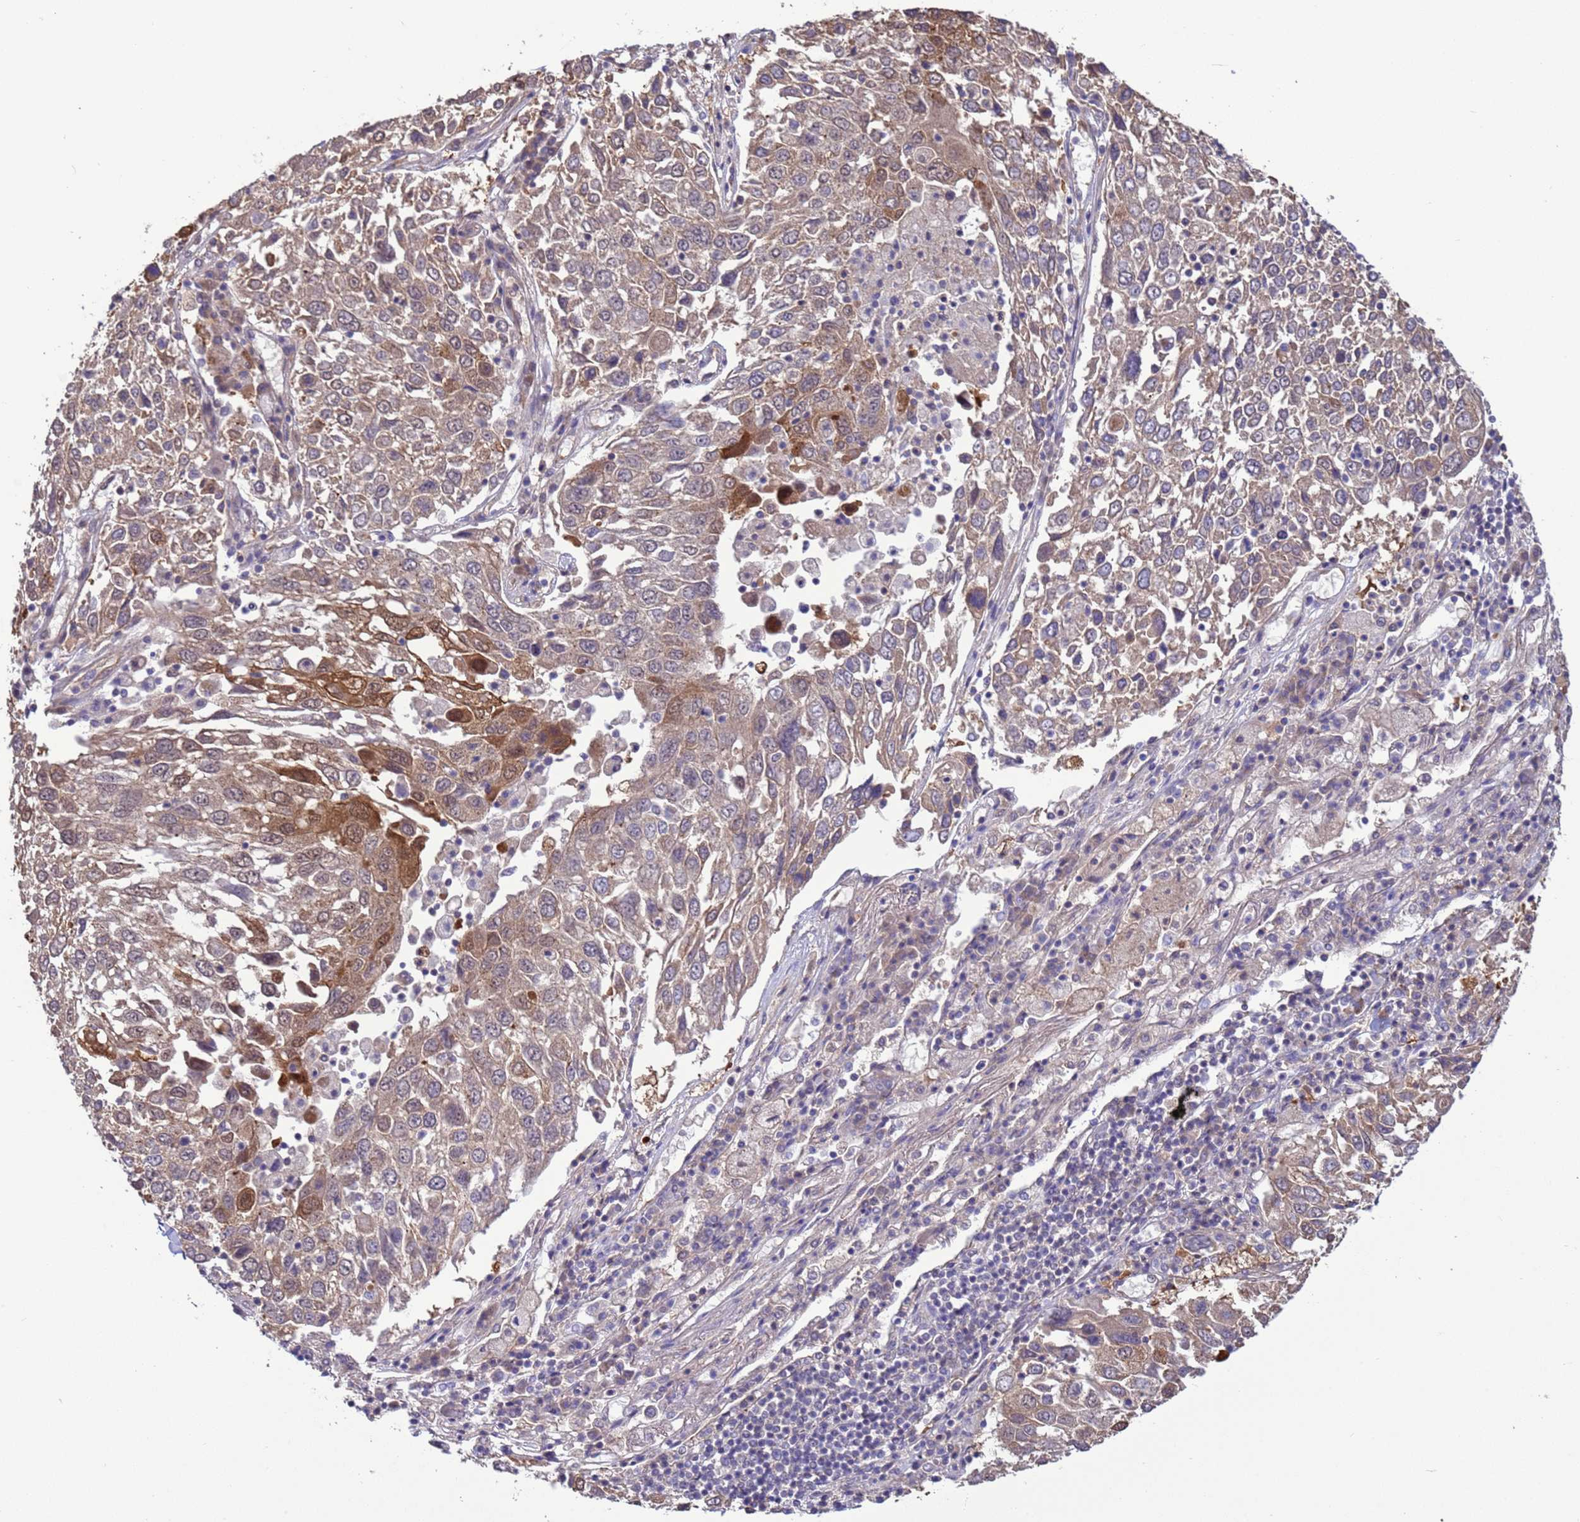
{"staining": {"intensity": "moderate", "quantity": "<25%", "location": "cytoplasmic/membranous,nuclear"}, "tissue": "lung cancer", "cell_type": "Tumor cells", "image_type": "cancer", "snomed": [{"axis": "morphology", "description": "Squamous cell carcinoma, NOS"}, {"axis": "topography", "description": "Lung"}], "caption": "Immunohistochemical staining of human lung cancer reveals moderate cytoplasmic/membranous and nuclear protein expression in approximately <25% of tumor cells.", "gene": "GJA10", "patient": {"sex": "male", "age": 65}}